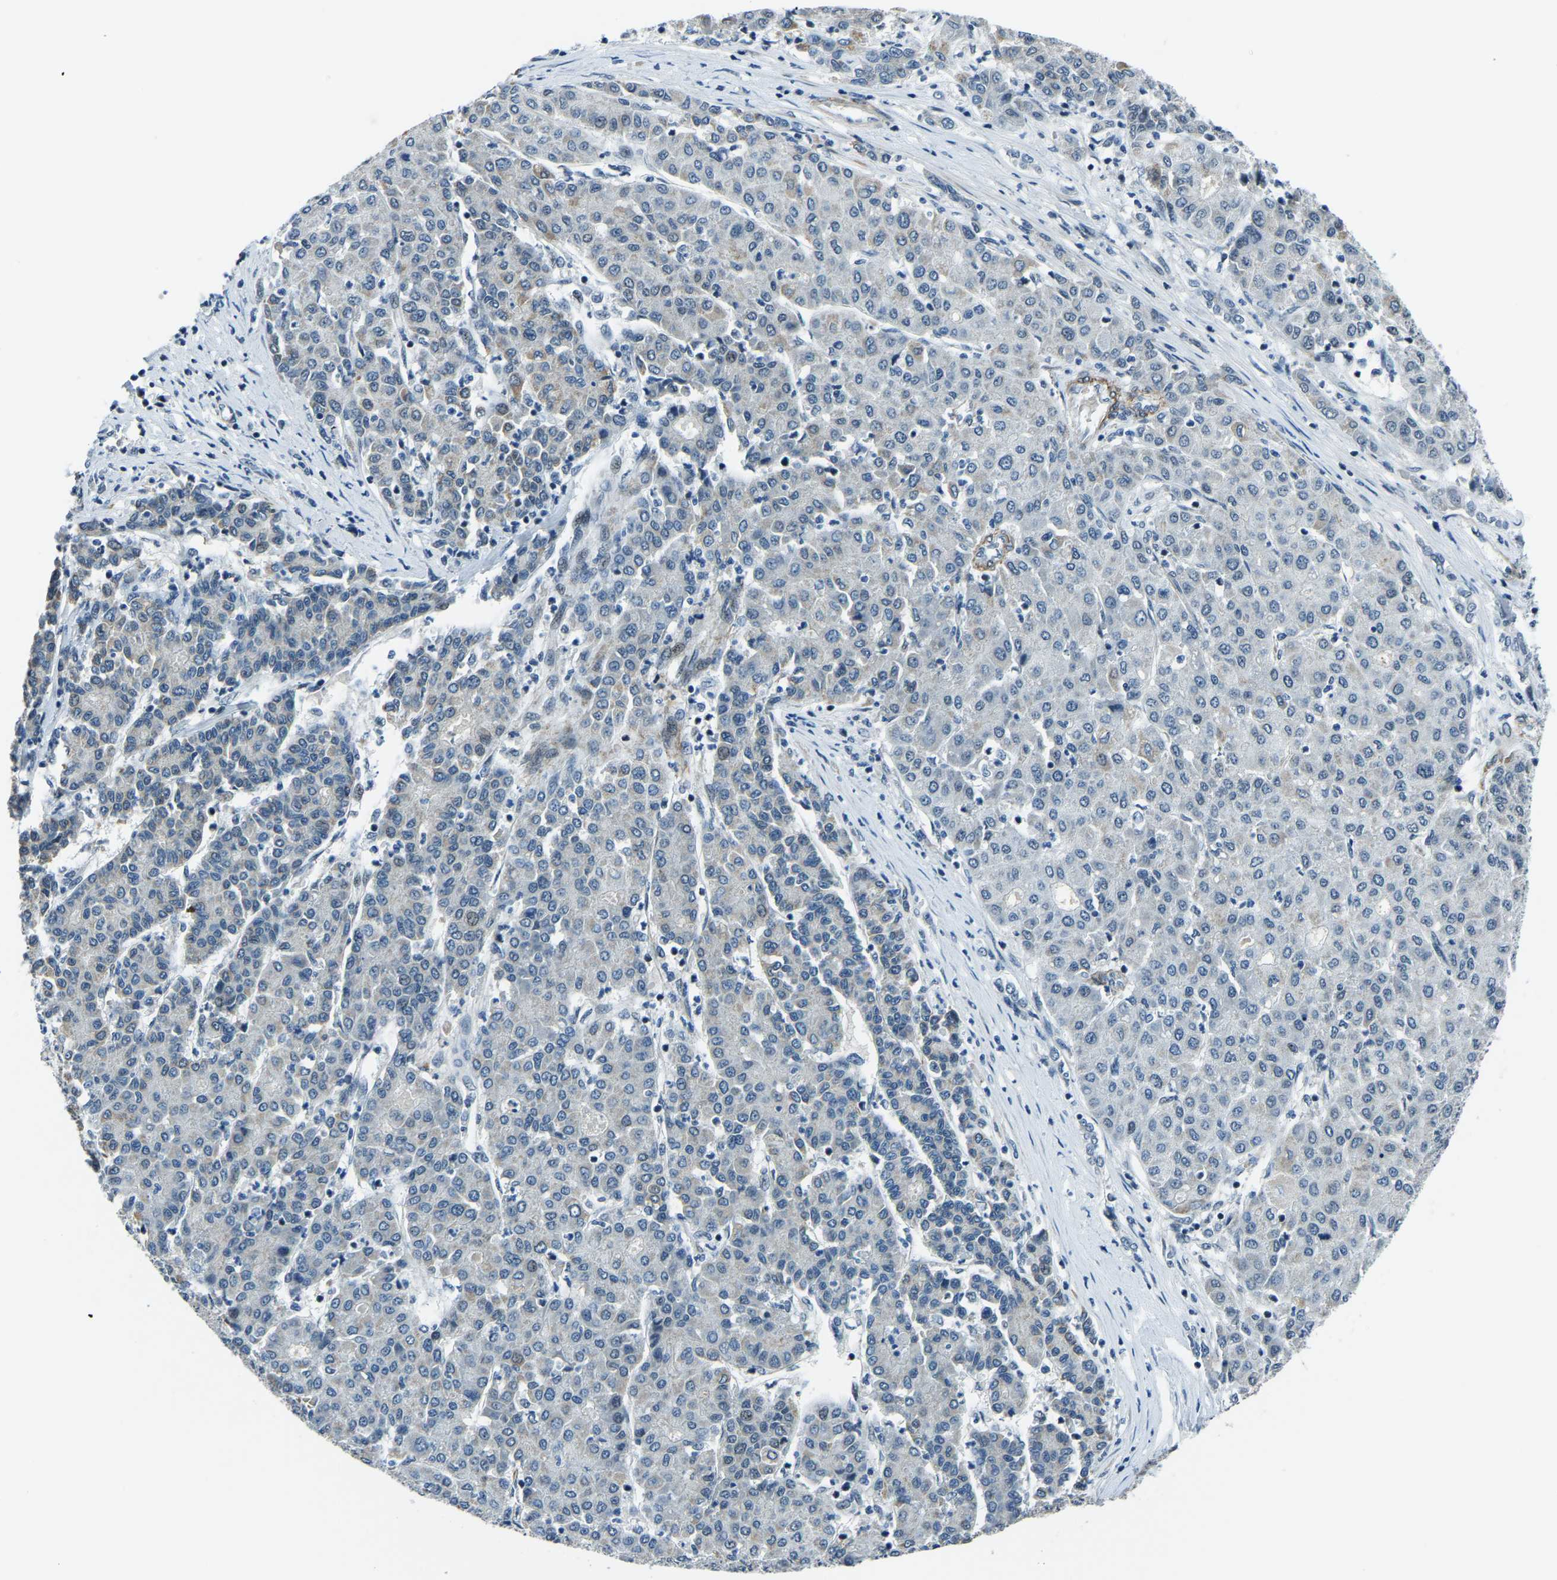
{"staining": {"intensity": "negative", "quantity": "none", "location": "none"}, "tissue": "liver cancer", "cell_type": "Tumor cells", "image_type": "cancer", "snomed": [{"axis": "morphology", "description": "Carcinoma, Hepatocellular, NOS"}, {"axis": "topography", "description": "Liver"}], "caption": "An IHC micrograph of hepatocellular carcinoma (liver) is shown. There is no staining in tumor cells of hepatocellular carcinoma (liver).", "gene": "PRCC", "patient": {"sex": "male", "age": 65}}